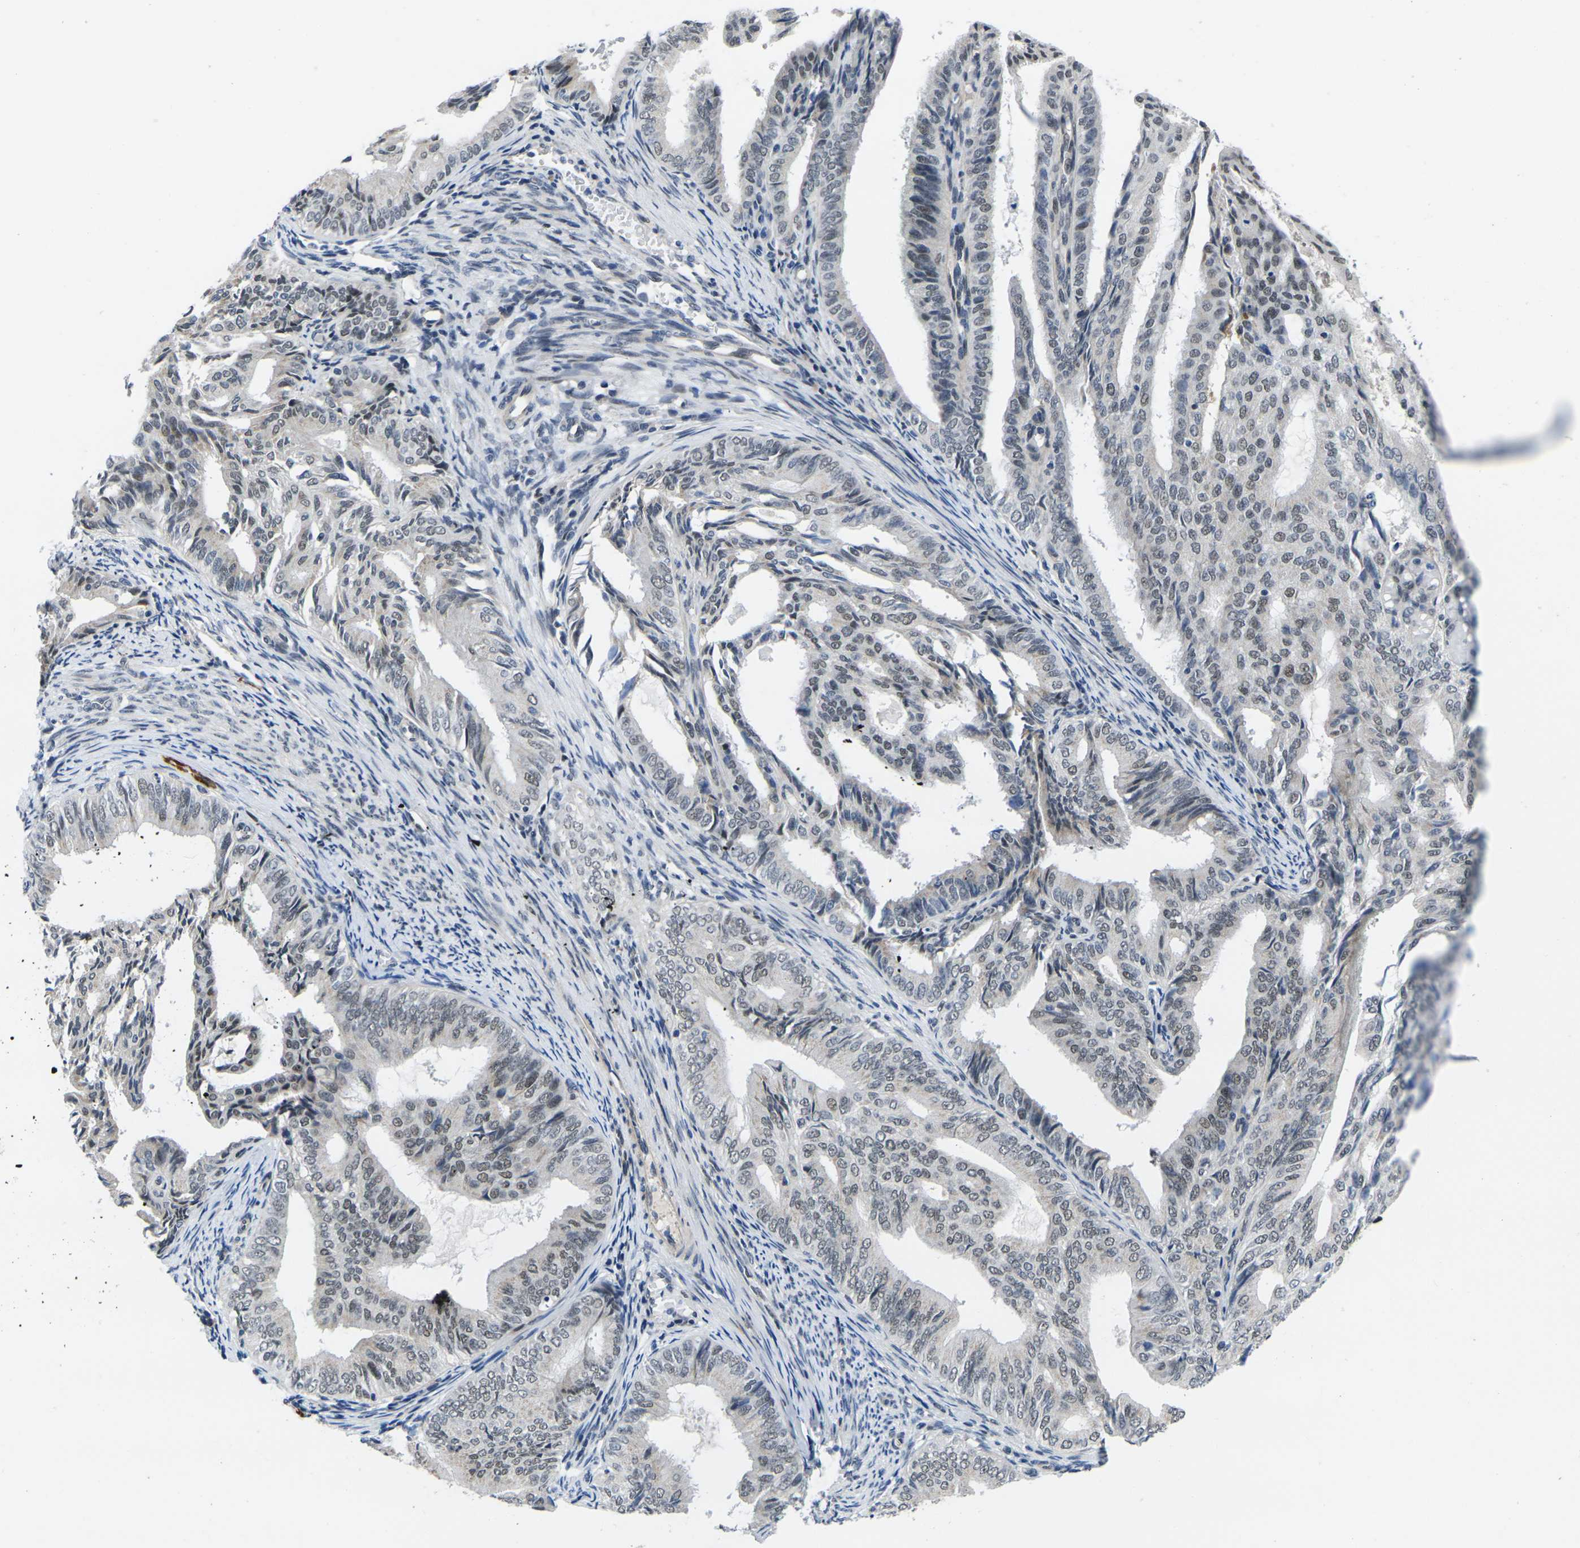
{"staining": {"intensity": "moderate", "quantity": "<25%", "location": "nuclear"}, "tissue": "endometrial cancer", "cell_type": "Tumor cells", "image_type": "cancer", "snomed": [{"axis": "morphology", "description": "Adenocarcinoma, NOS"}, {"axis": "topography", "description": "Endometrium"}], "caption": "Immunohistochemistry (IHC) (DAB (3,3'-diaminobenzidine)) staining of endometrial cancer displays moderate nuclear protein staining in approximately <25% of tumor cells.", "gene": "RBM7", "patient": {"sex": "female", "age": 58}}